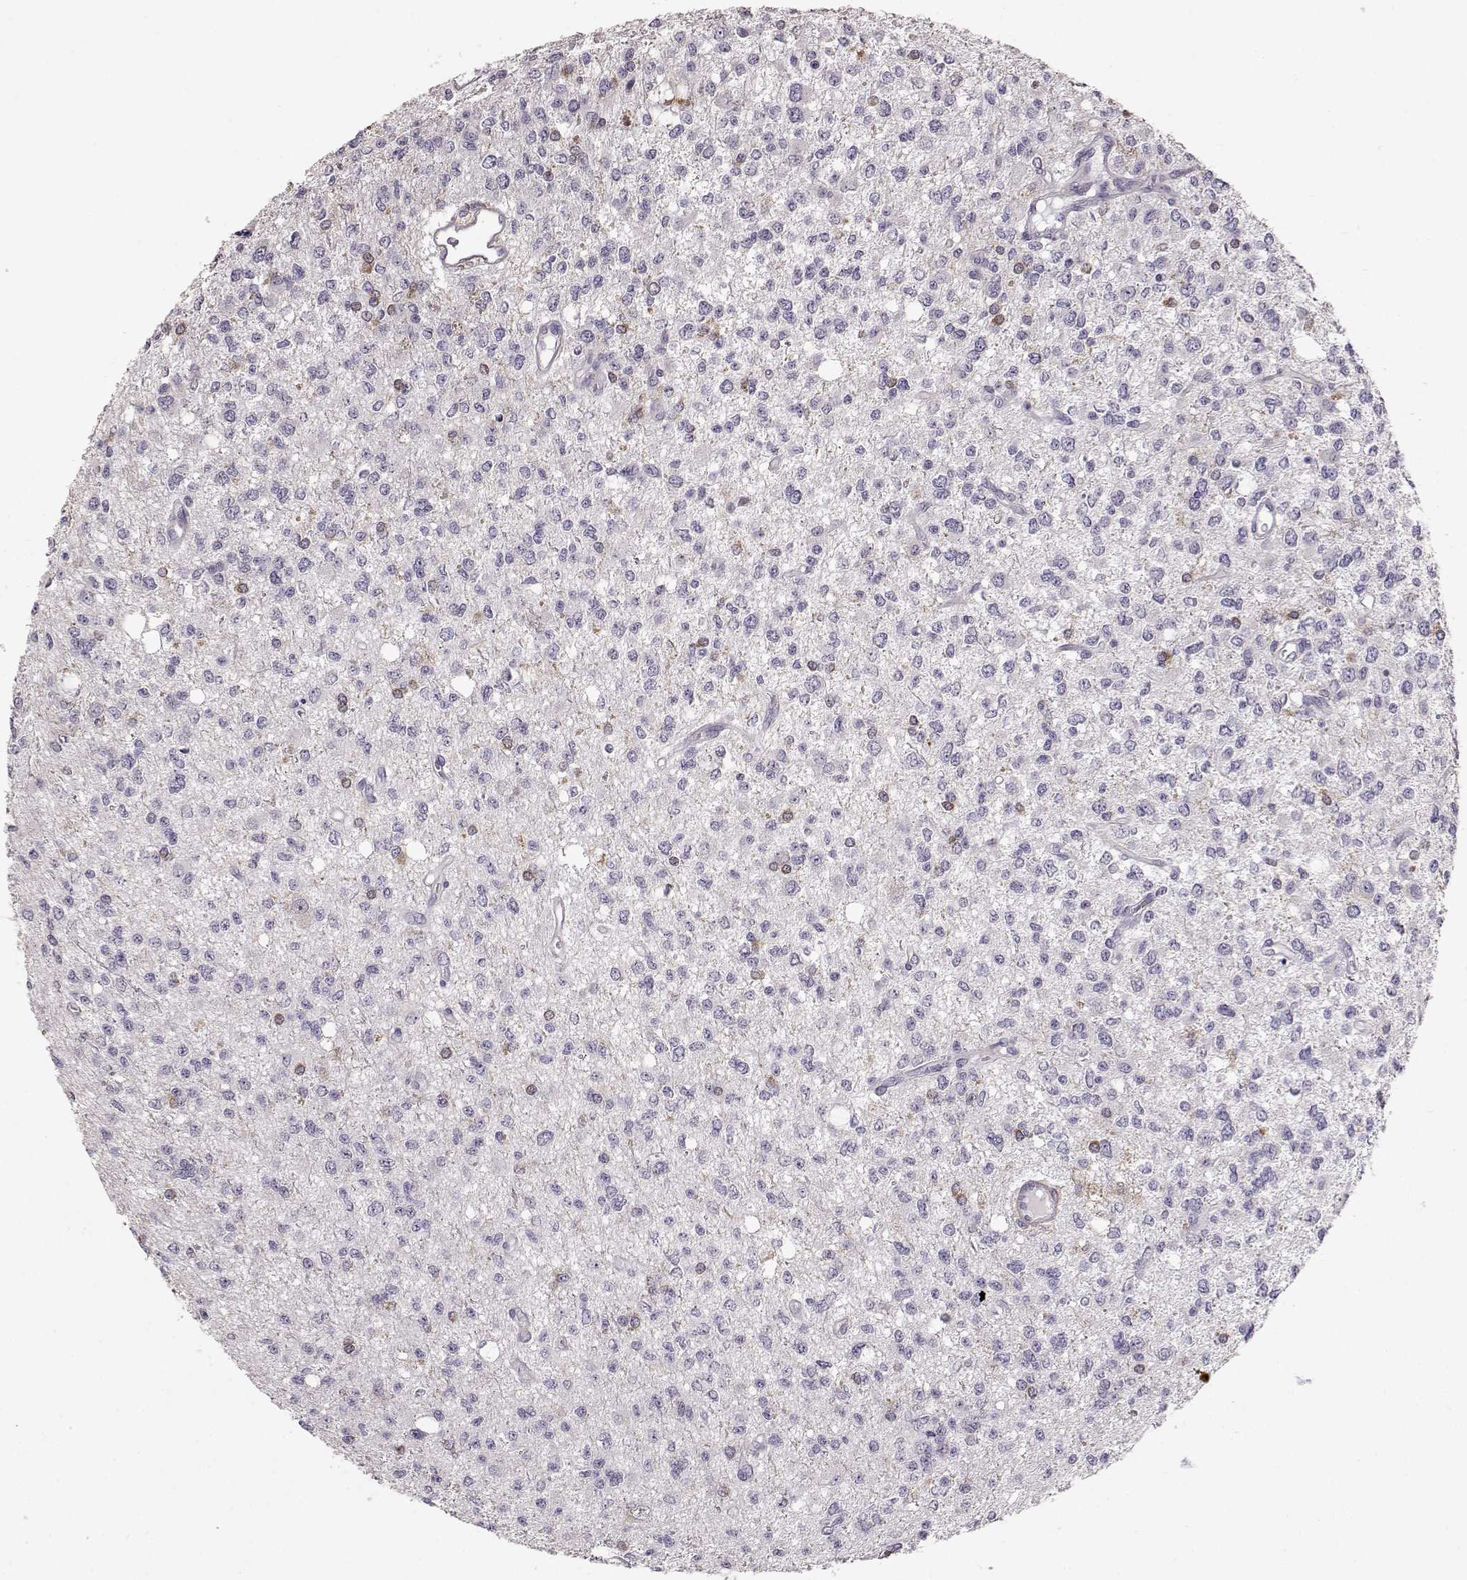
{"staining": {"intensity": "negative", "quantity": "none", "location": "none"}, "tissue": "glioma", "cell_type": "Tumor cells", "image_type": "cancer", "snomed": [{"axis": "morphology", "description": "Glioma, malignant, Low grade"}, {"axis": "topography", "description": "Brain"}], "caption": "This is an immunohistochemistry (IHC) micrograph of human malignant low-grade glioma. There is no expression in tumor cells.", "gene": "GPR50", "patient": {"sex": "male", "age": 67}}